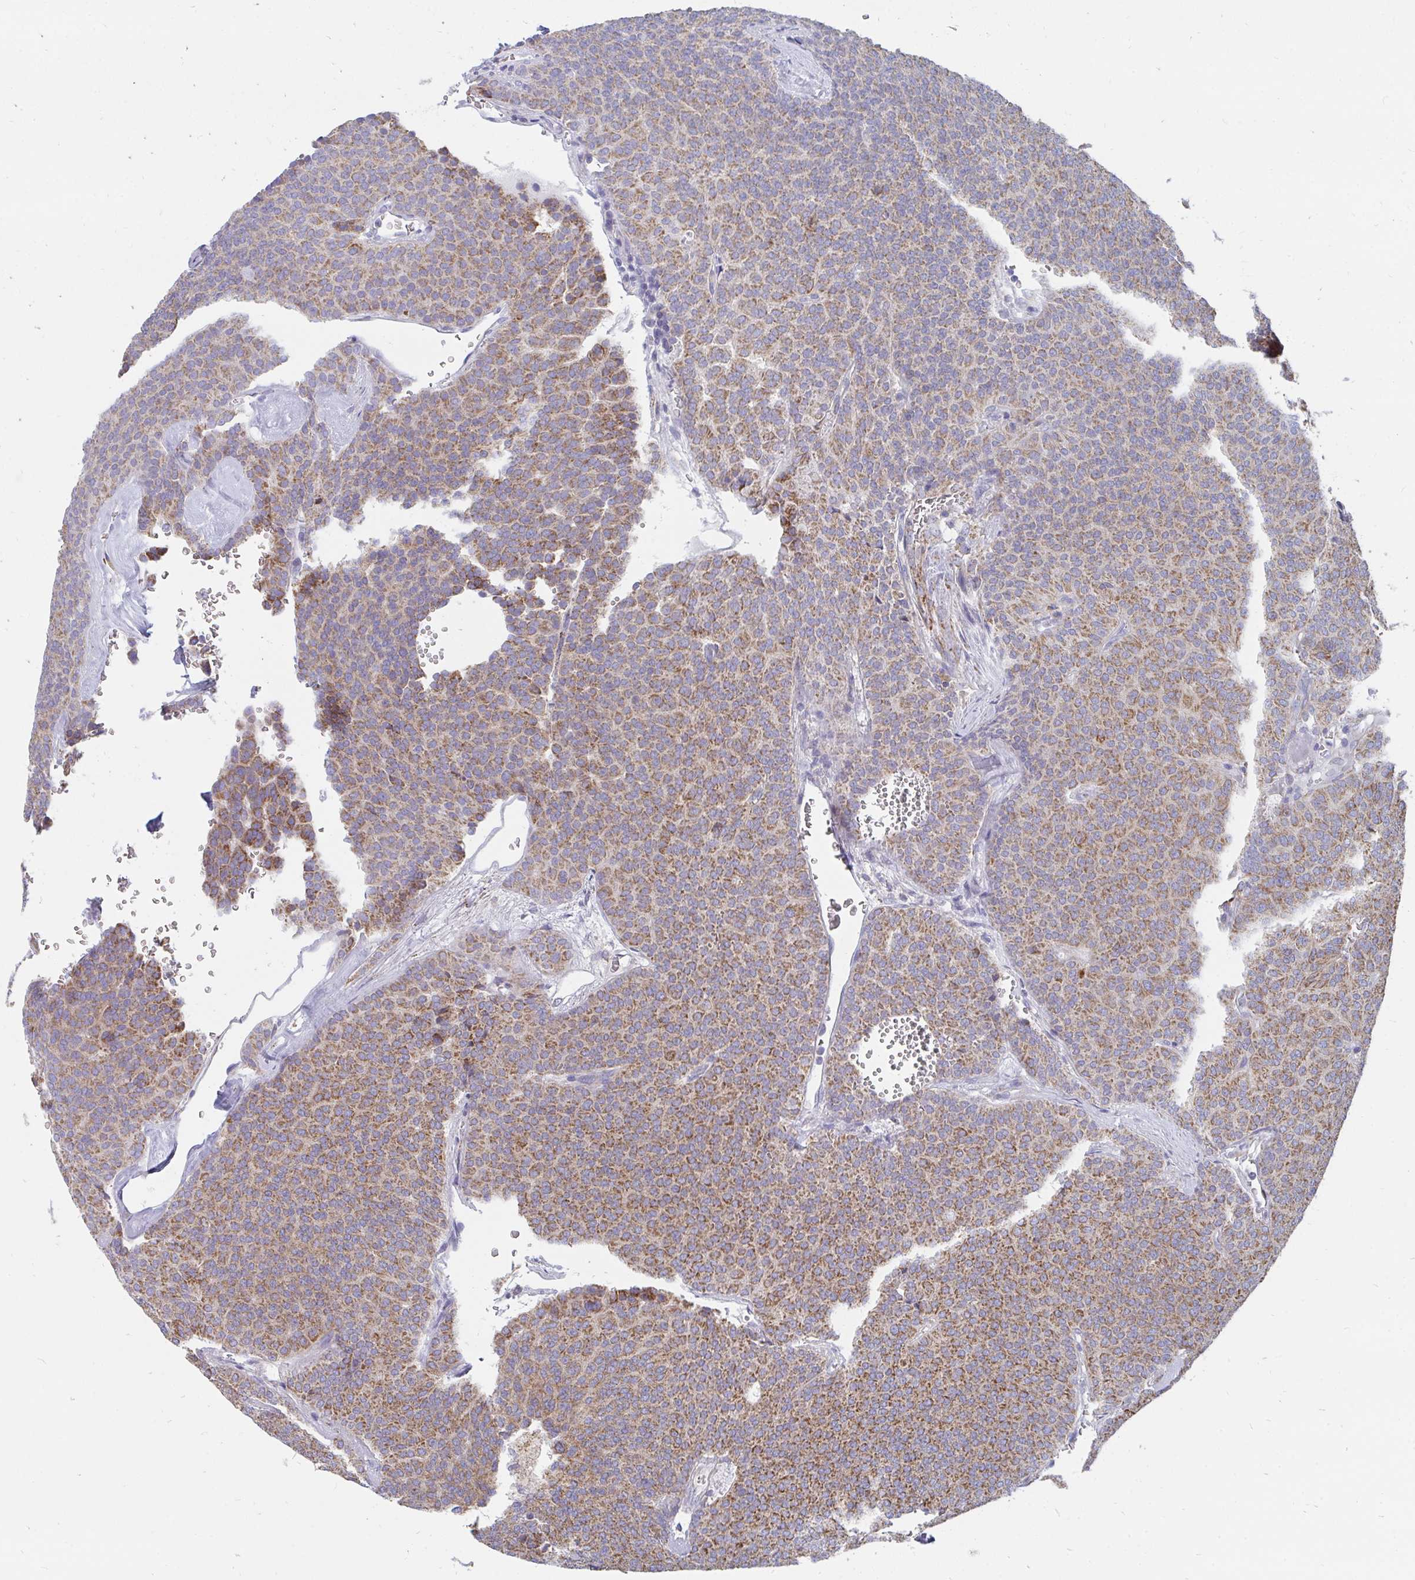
{"staining": {"intensity": "moderate", "quantity": ">75%", "location": "cytoplasmic/membranous"}, "tissue": "carcinoid", "cell_type": "Tumor cells", "image_type": "cancer", "snomed": [{"axis": "morphology", "description": "Carcinoid, malignant, NOS"}, {"axis": "topography", "description": "Lung"}], "caption": "A histopathology image of carcinoid stained for a protein demonstrates moderate cytoplasmic/membranous brown staining in tumor cells.", "gene": "PC", "patient": {"sex": "male", "age": 61}}